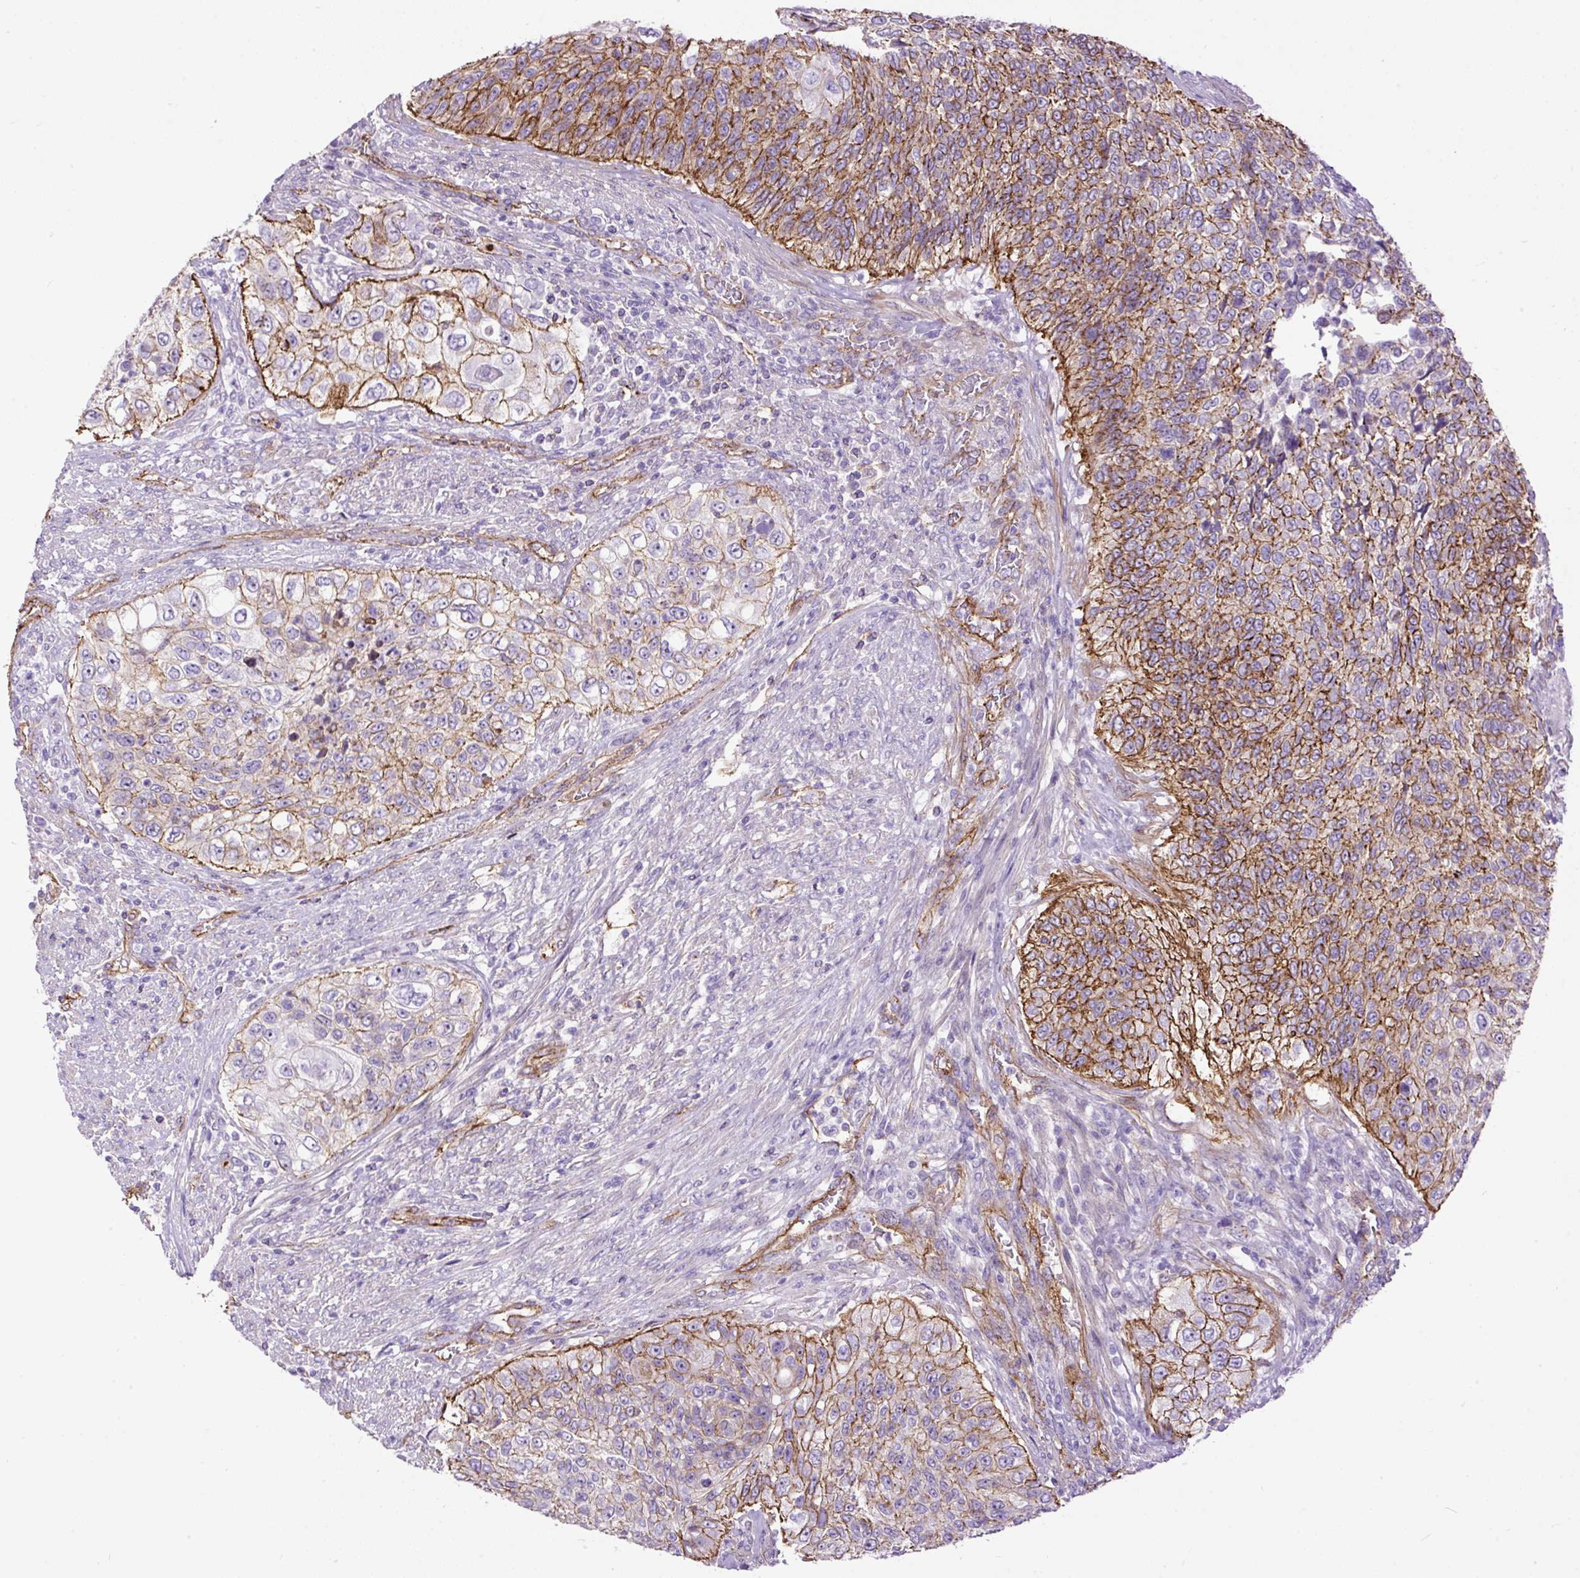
{"staining": {"intensity": "strong", "quantity": "25%-75%", "location": "cytoplasmic/membranous"}, "tissue": "urothelial cancer", "cell_type": "Tumor cells", "image_type": "cancer", "snomed": [{"axis": "morphology", "description": "Urothelial carcinoma, High grade"}, {"axis": "topography", "description": "Urinary bladder"}], "caption": "DAB (3,3'-diaminobenzidine) immunohistochemical staining of urothelial carcinoma (high-grade) shows strong cytoplasmic/membranous protein positivity in approximately 25%-75% of tumor cells.", "gene": "MAGEB16", "patient": {"sex": "female", "age": 60}}